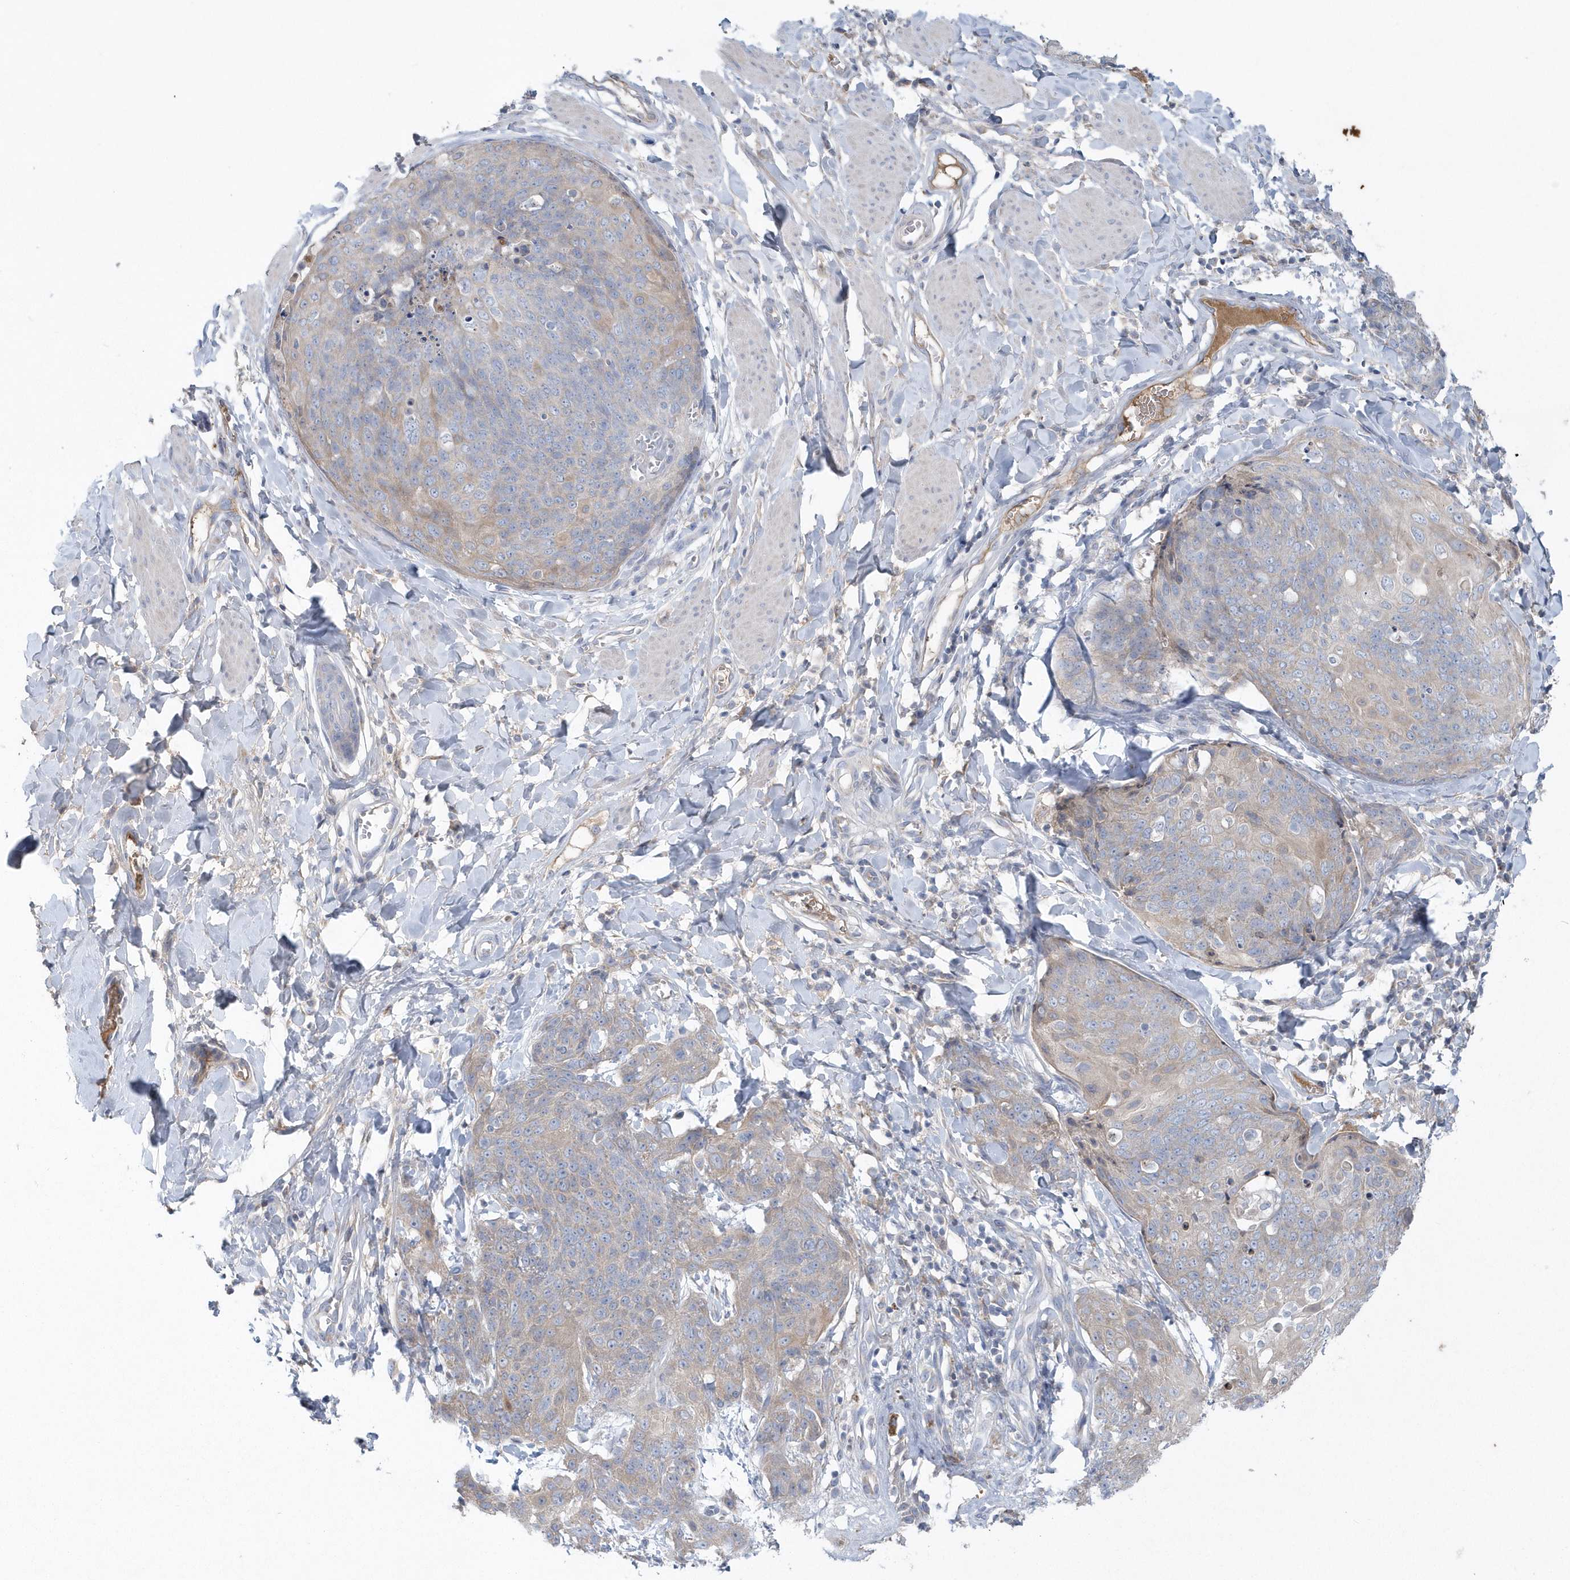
{"staining": {"intensity": "negative", "quantity": "none", "location": "none"}, "tissue": "skin cancer", "cell_type": "Tumor cells", "image_type": "cancer", "snomed": [{"axis": "morphology", "description": "Squamous cell carcinoma, NOS"}, {"axis": "topography", "description": "Skin"}, {"axis": "topography", "description": "Vulva"}], "caption": "Tumor cells are negative for protein expression in human squamous cell carcinoma (skin).", "gene": "SPATA18", "patient": {"sex": "female", "age": 85}}